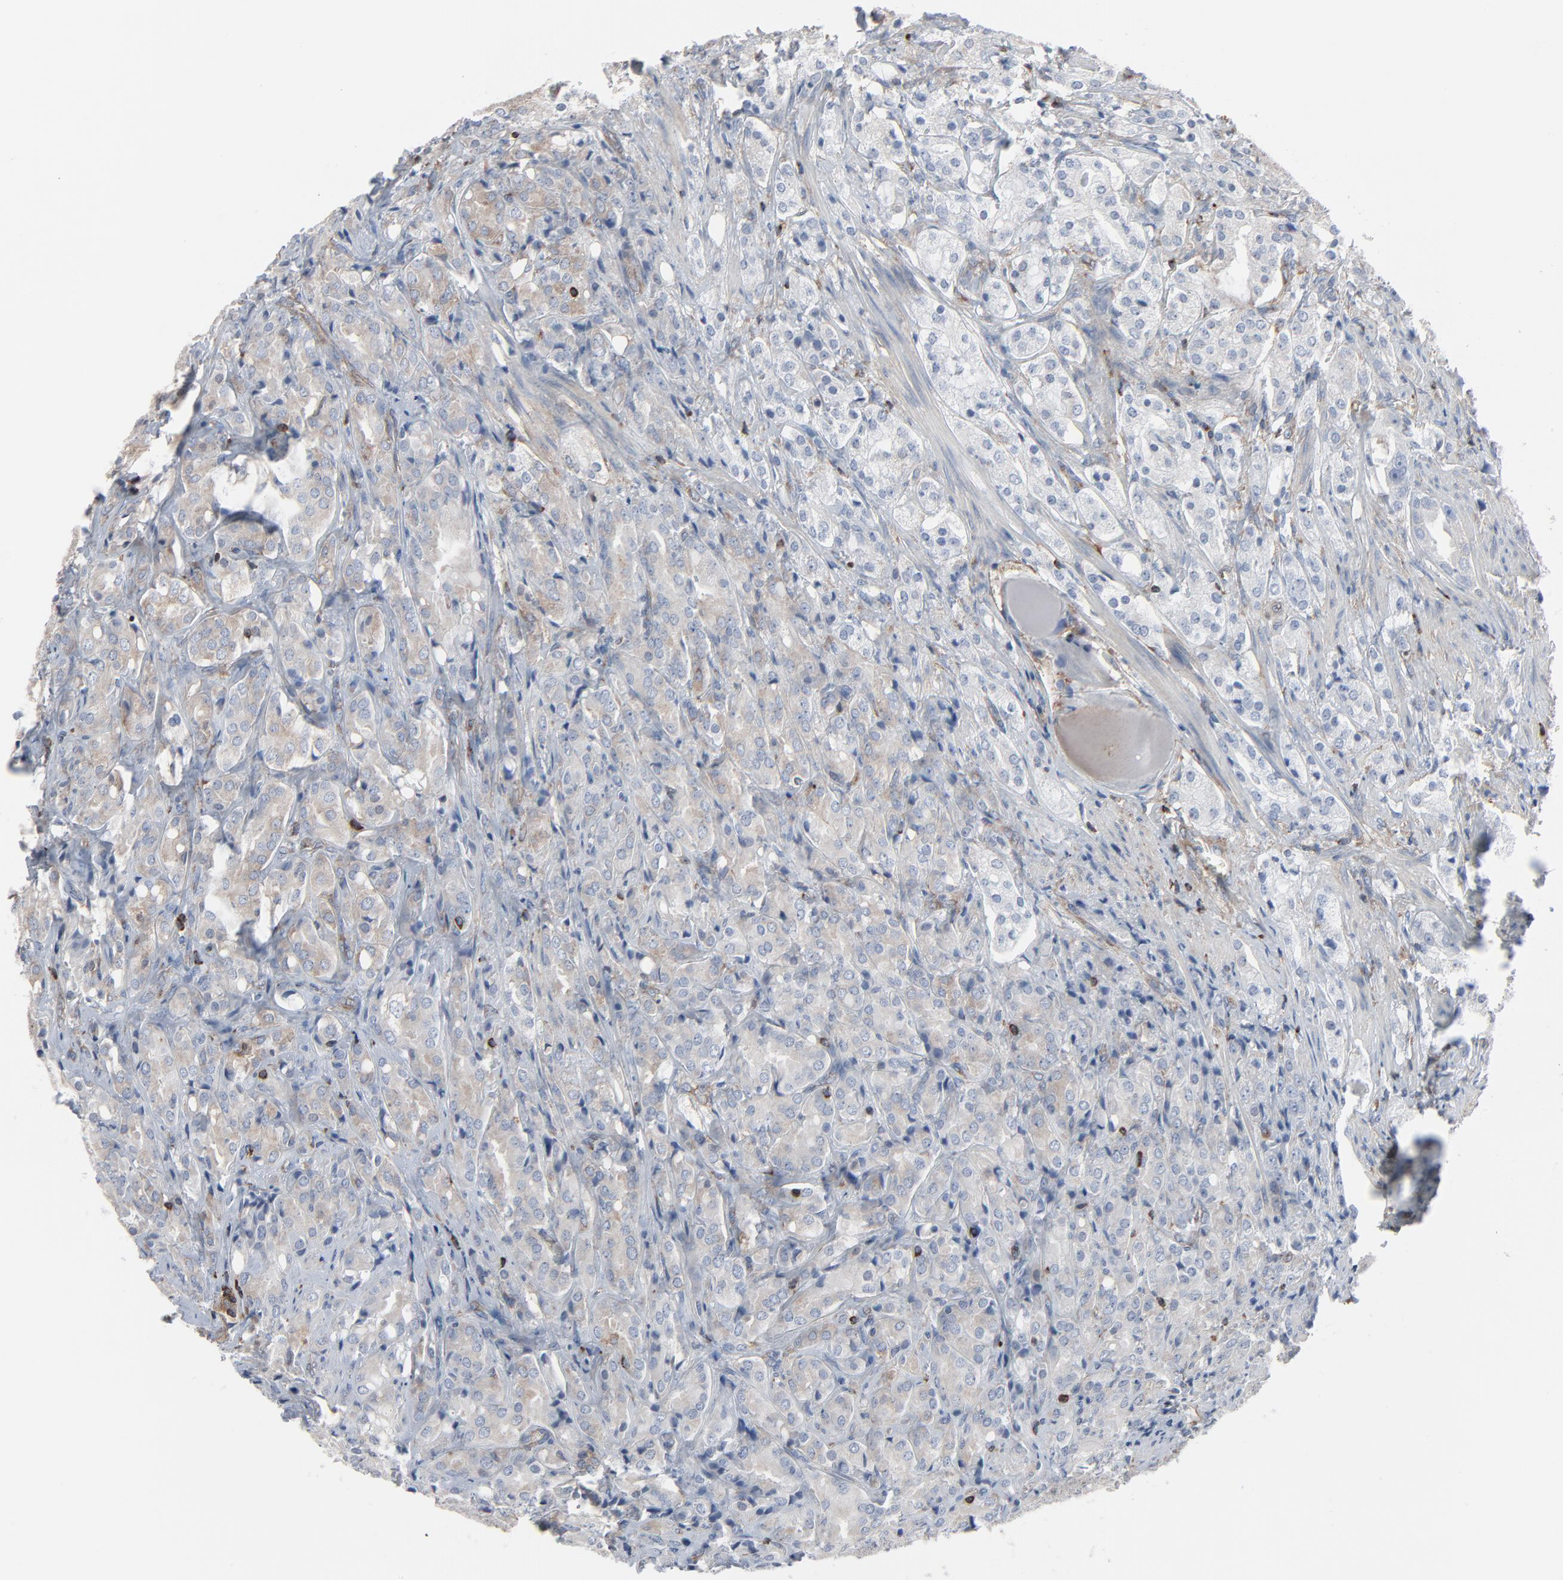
{"staining": {"intensity": "weak", "quantity": "25%-75%", "location": "cytoplasmic/membranous"}, "tissue": "prostate cancer", "cell_type": "Tumor cells", "image_type": "cancer", "snomed": [{"axis": "morphology", "description": "Adenocarcinoma, High grade"}, {"axis": "topography", "description": "Prostate"}], "caption": "Human prostate cancer (adenocarcinoma (high-grade)) stained with a brown dye displays weak cytoplasmic/membranous positive positivity in about 25%-75% of tumor cells.", "gene": "OPTN", "patient": {"sex": "male", "age": 68}}